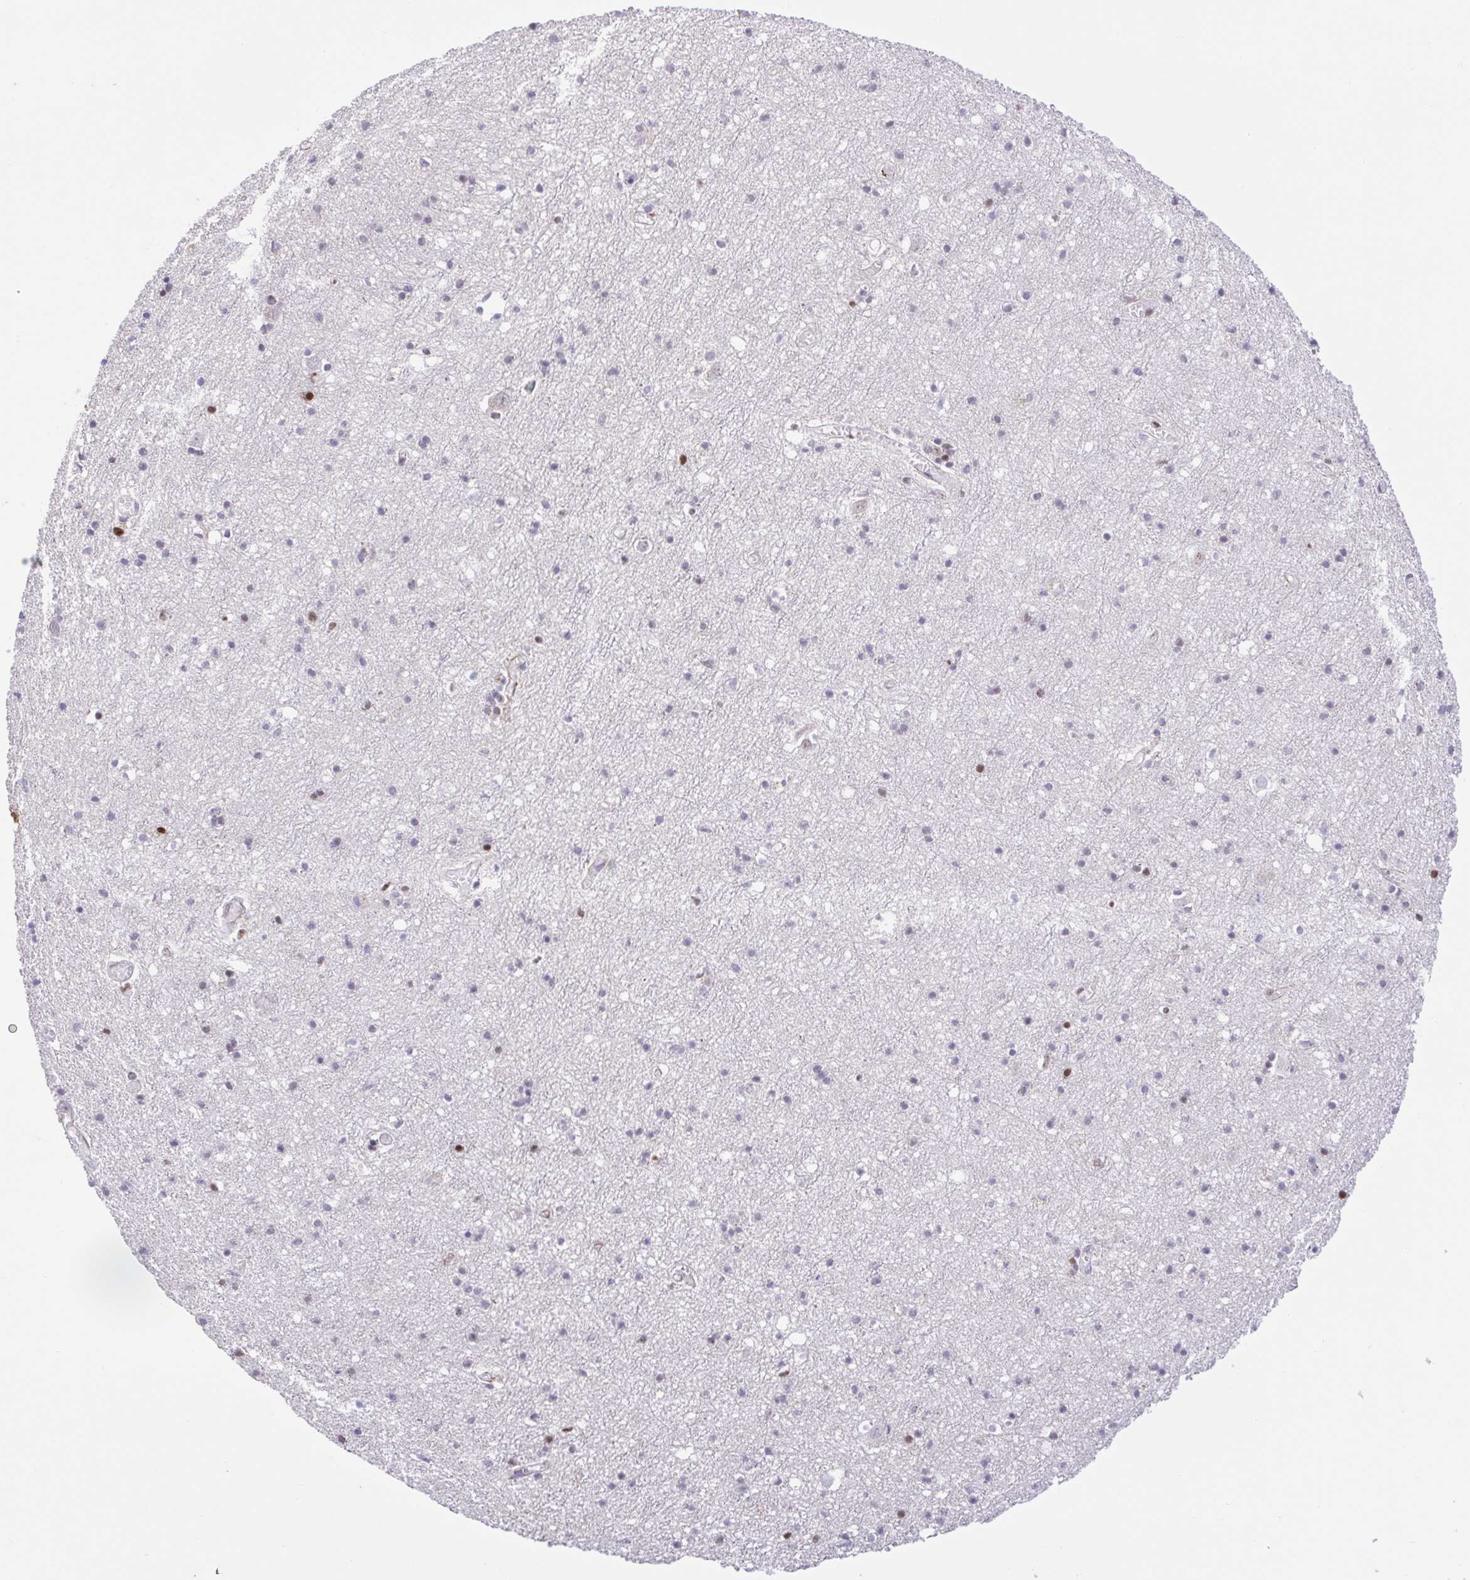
{"staining": {"intensity": "weak", "quantity": "25%-75%", "location": "nuclear"}, "tissue": "cerebral cortex", "cell_type": "Endothelial cells", "image_type": "normal", "snomed": [{"axis": "morphology", "description": "Normal tissue, NOS"}, {"axis": "topography", "description": "Cerebral cortex"}], "caption": "Immunohistochemical staining of normal cerebral cortex shows weak nuclear protein staining in approximately 25%-75% of endothelial cells.", "gene": "ERG", "patient": {"sex": "male", "age": 70}}